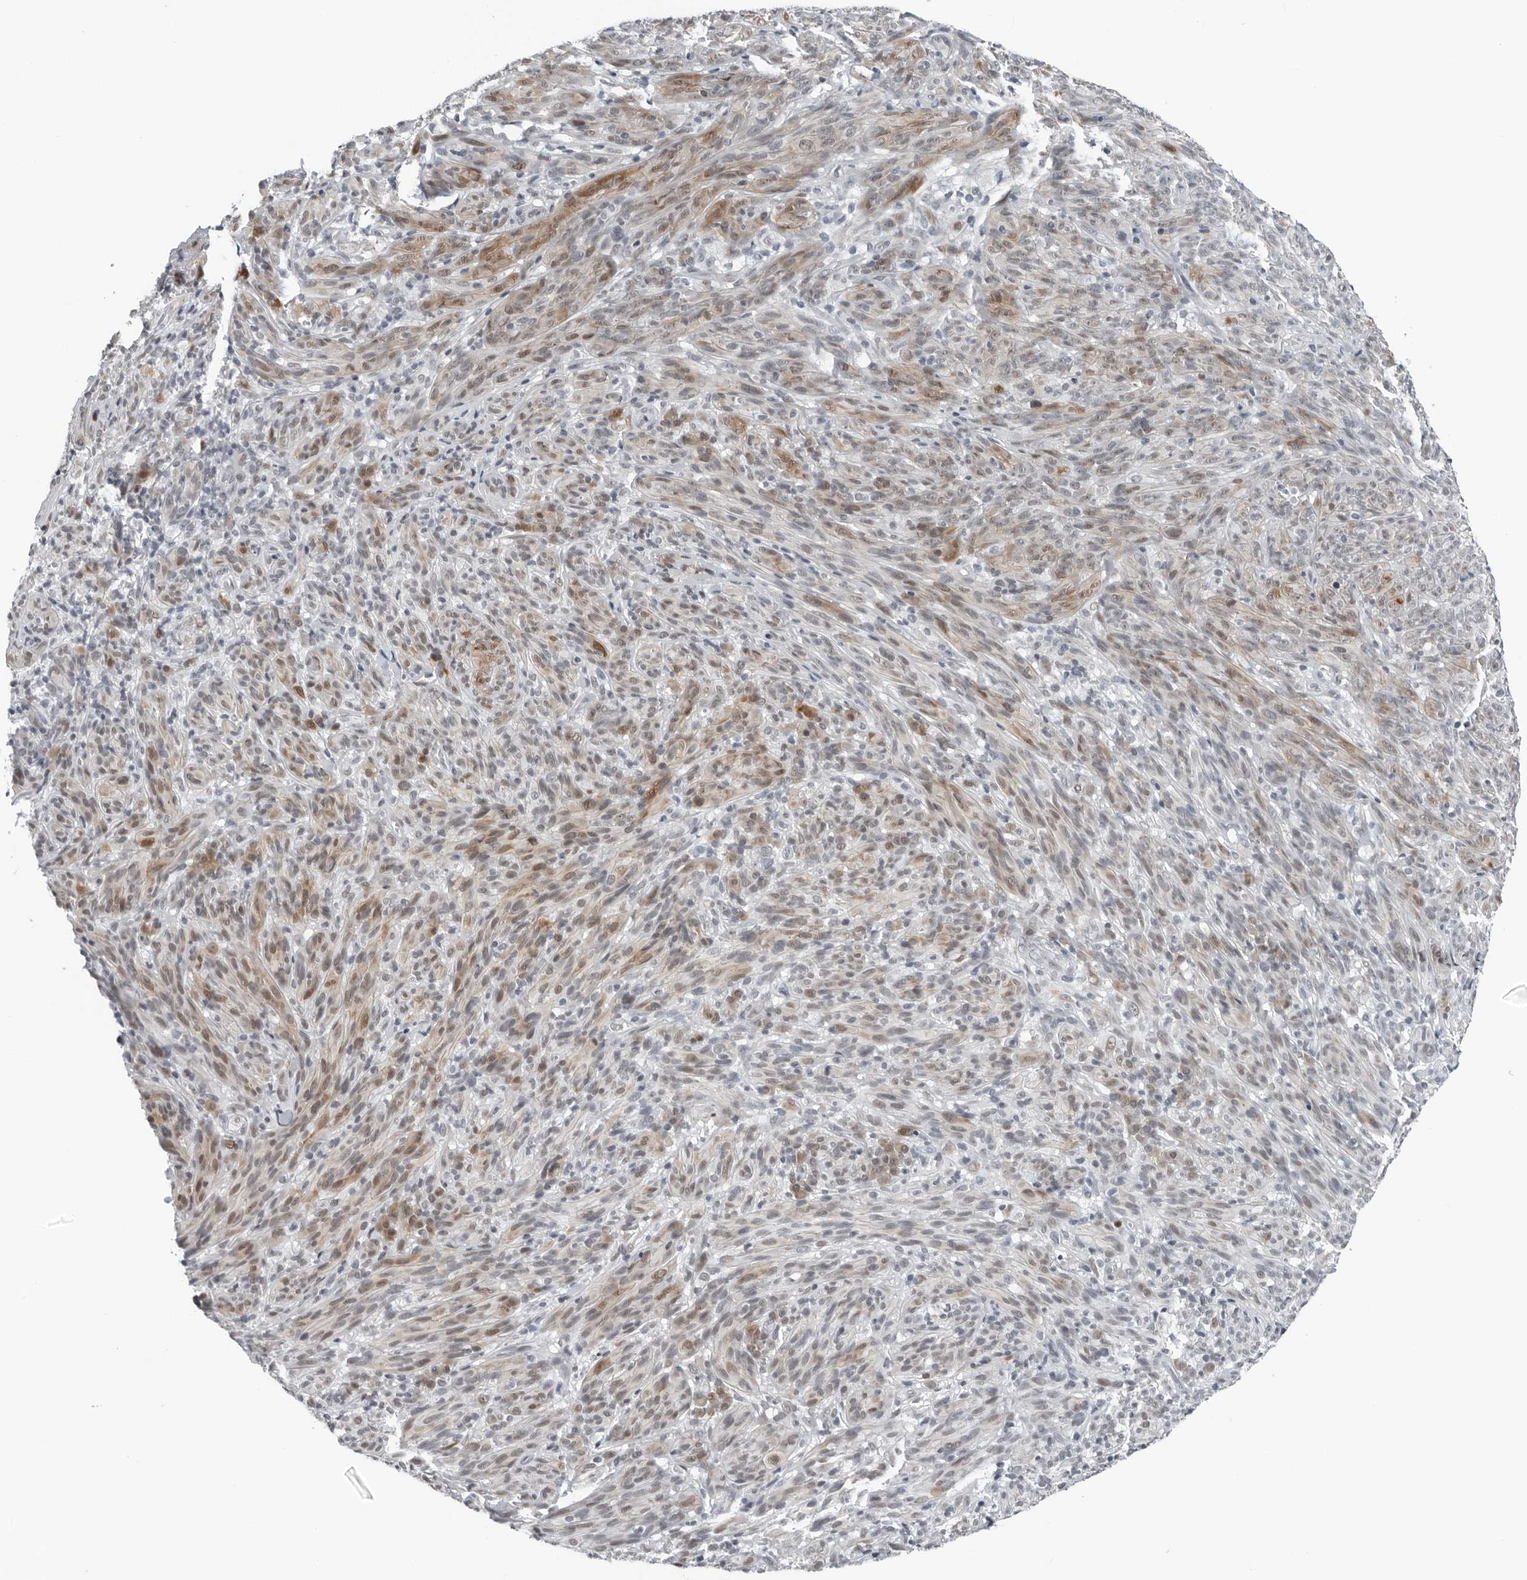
{"staining": {"intensity": "moderate", "quantity": "25%-75%", "location": "nuclear"}, "tissue": "melanoma", "cell_type": "Tumor cells", "image_type": "cancer", "snomed": [{"axis": "morphology", "description": "Malignant melanoma, NOS"}, {"axis": "topography", "description": "Skin of head"}], "caption": "Protein staining by immunohistochemistry (IHC) displays moderate nuclear staining in approximately 25%-75% of tumor cells in malignant melanoma.", "gene": "PPP1R42", "patient": {"sex": "male", "age": 96}}